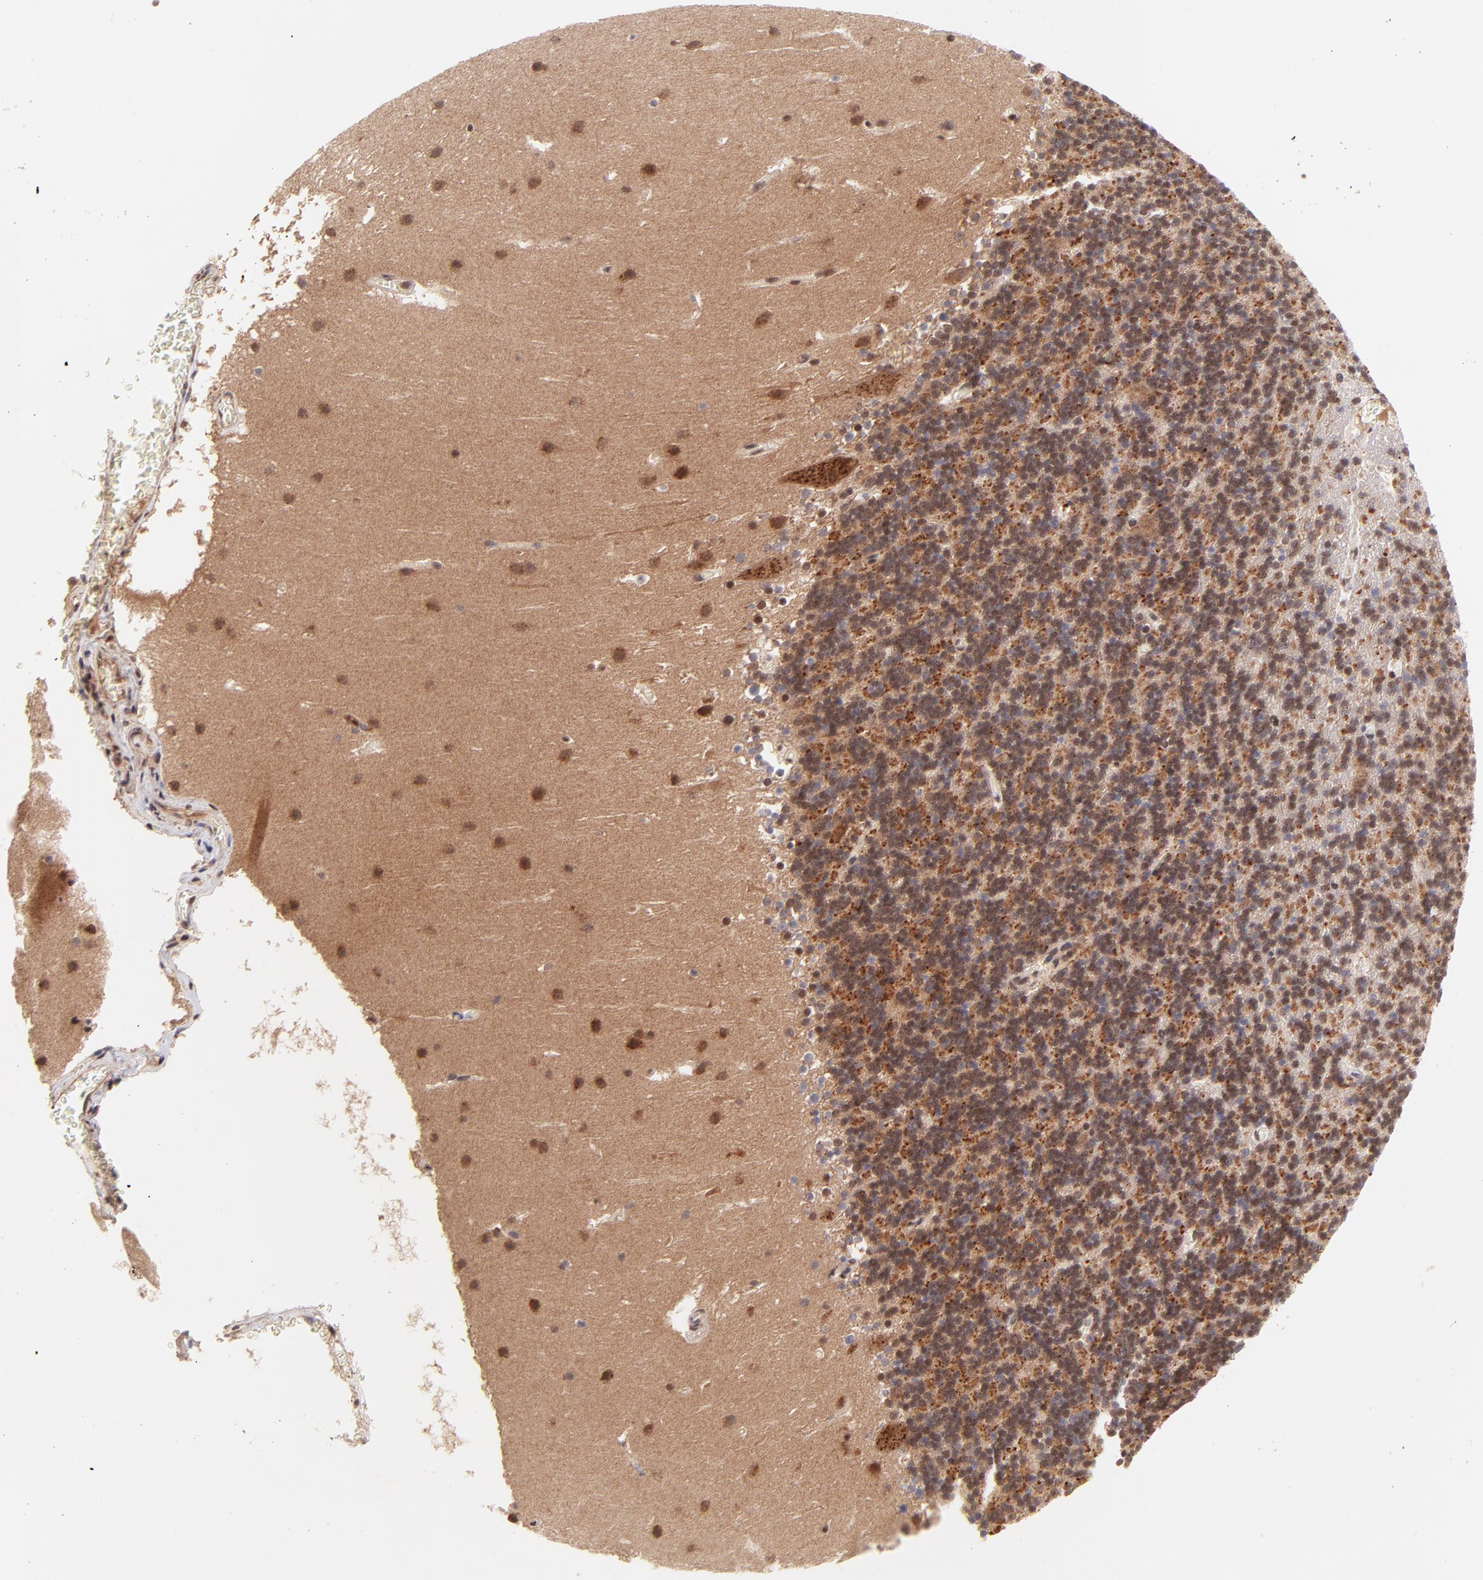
{"staining": {"intensity": "weak", "quantity": "25%-75%", "location": "nuclear"}, "tissue": "cerebellum", "cell_type": "Cells in granular layer", "image_type": "normal", "snomed": [{"axis": "morphology", "description": "Normal tissue, NOS"}, {"axis": "topography", "description": "Cerebellum"}], "caption": "About 25%-75% of cells in granular layer in unremarkable human cerebellum exhibit weak nuclear protein expression as visualized by brown immunohistochemical staining.", "gene": "MED12", "patient": {"sex": "male", "age": 45}}